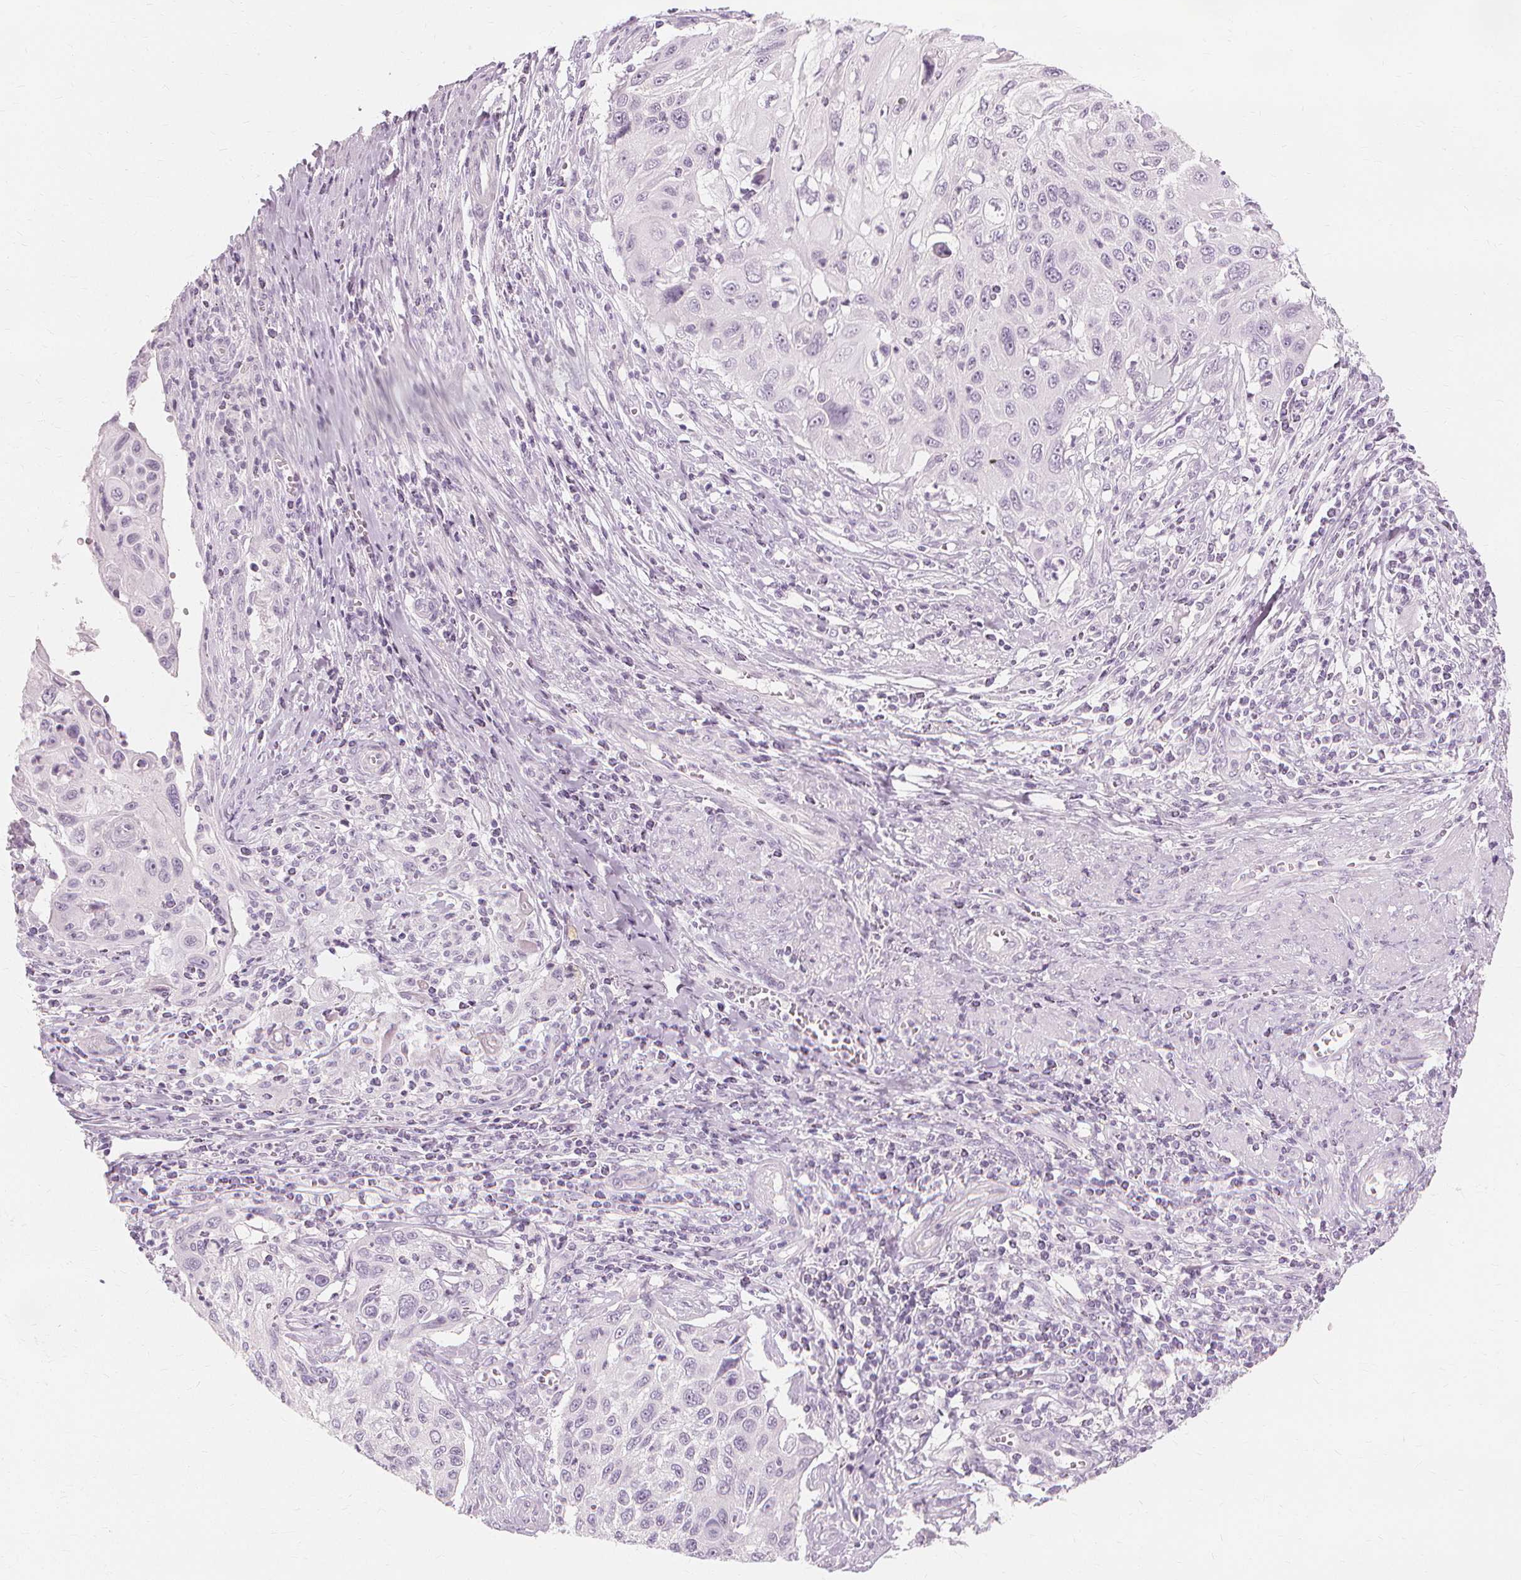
{"staining": {"intensity": "negative", "quantity": "none", "location": "none"}, "tissue": "cervical cancer", "cell_type": "Tumor cells", "image_type": "cancer", "snomed": [{"axis": "morphology", "description": "Squamous cell carcinoma, NOS"}, {"axis": "topography", "description": "Cervix"}], "caption": "This is an immunohistochemistry (IHC) histopathology image of cervical squamous cell carcinoma. There is no staining in tumor cells.", "gene": "MUC12", "patient": {"sex": "female", "age": 70}}